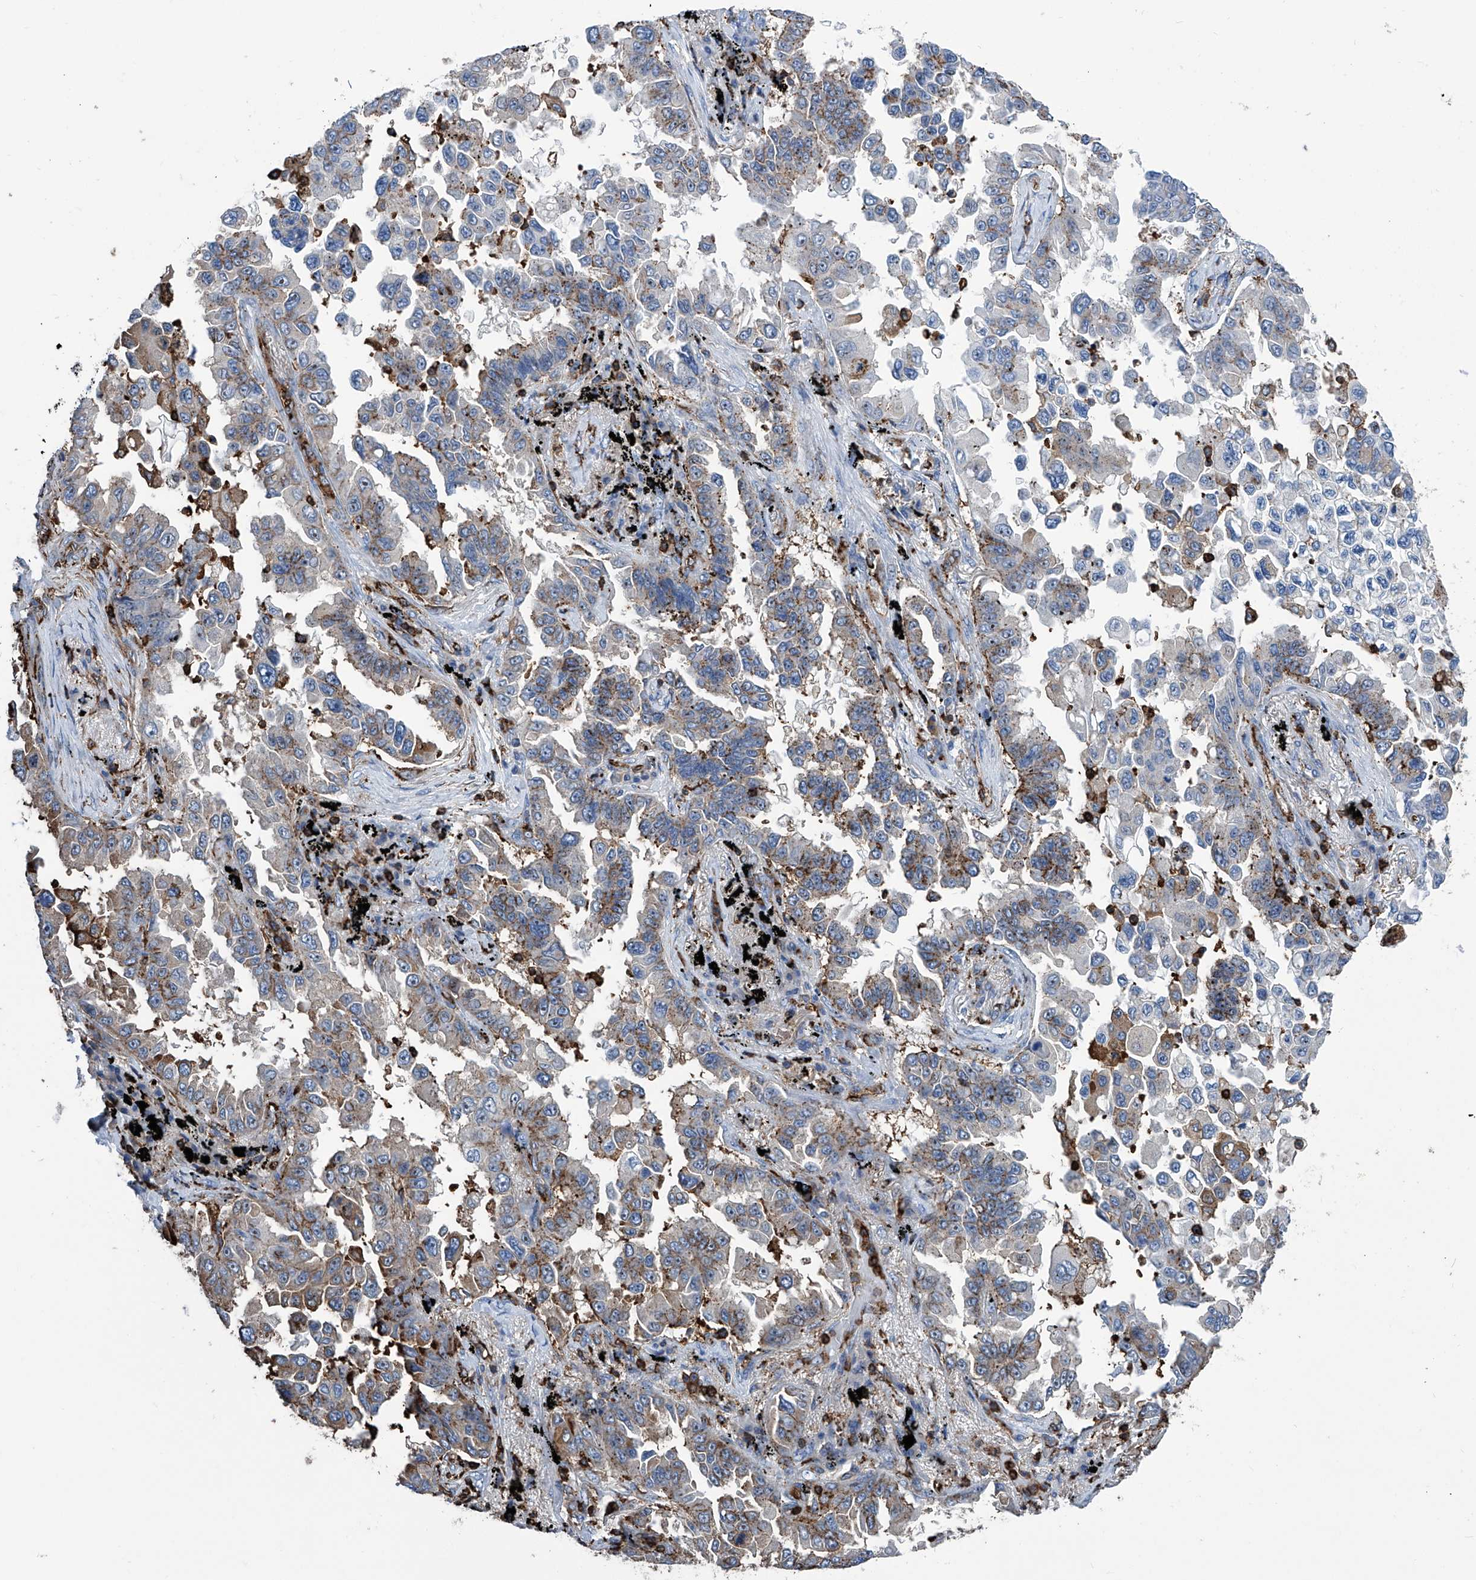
{"staining": {"intensity": "moderate", "quantity": "<25%", "location": "cytoplasmic/membranous"}, "tissue": "lung cancer", "cell_type": "Tumor cells", "image_type": "cancer", "snomed": [{"axis": "morphology", "description": "Adenocarcinoma, NOS"}, {"axis": "topography", "description": "Lung"}], "caption": "Human lung cancer stained for a protein (brown) demonstrates moderate cytoplasmic/membranous positive expression in approximately <25% of tumor cells.", "gene": "ZNF484", "patient": {"sex": "female", "age": 67}}